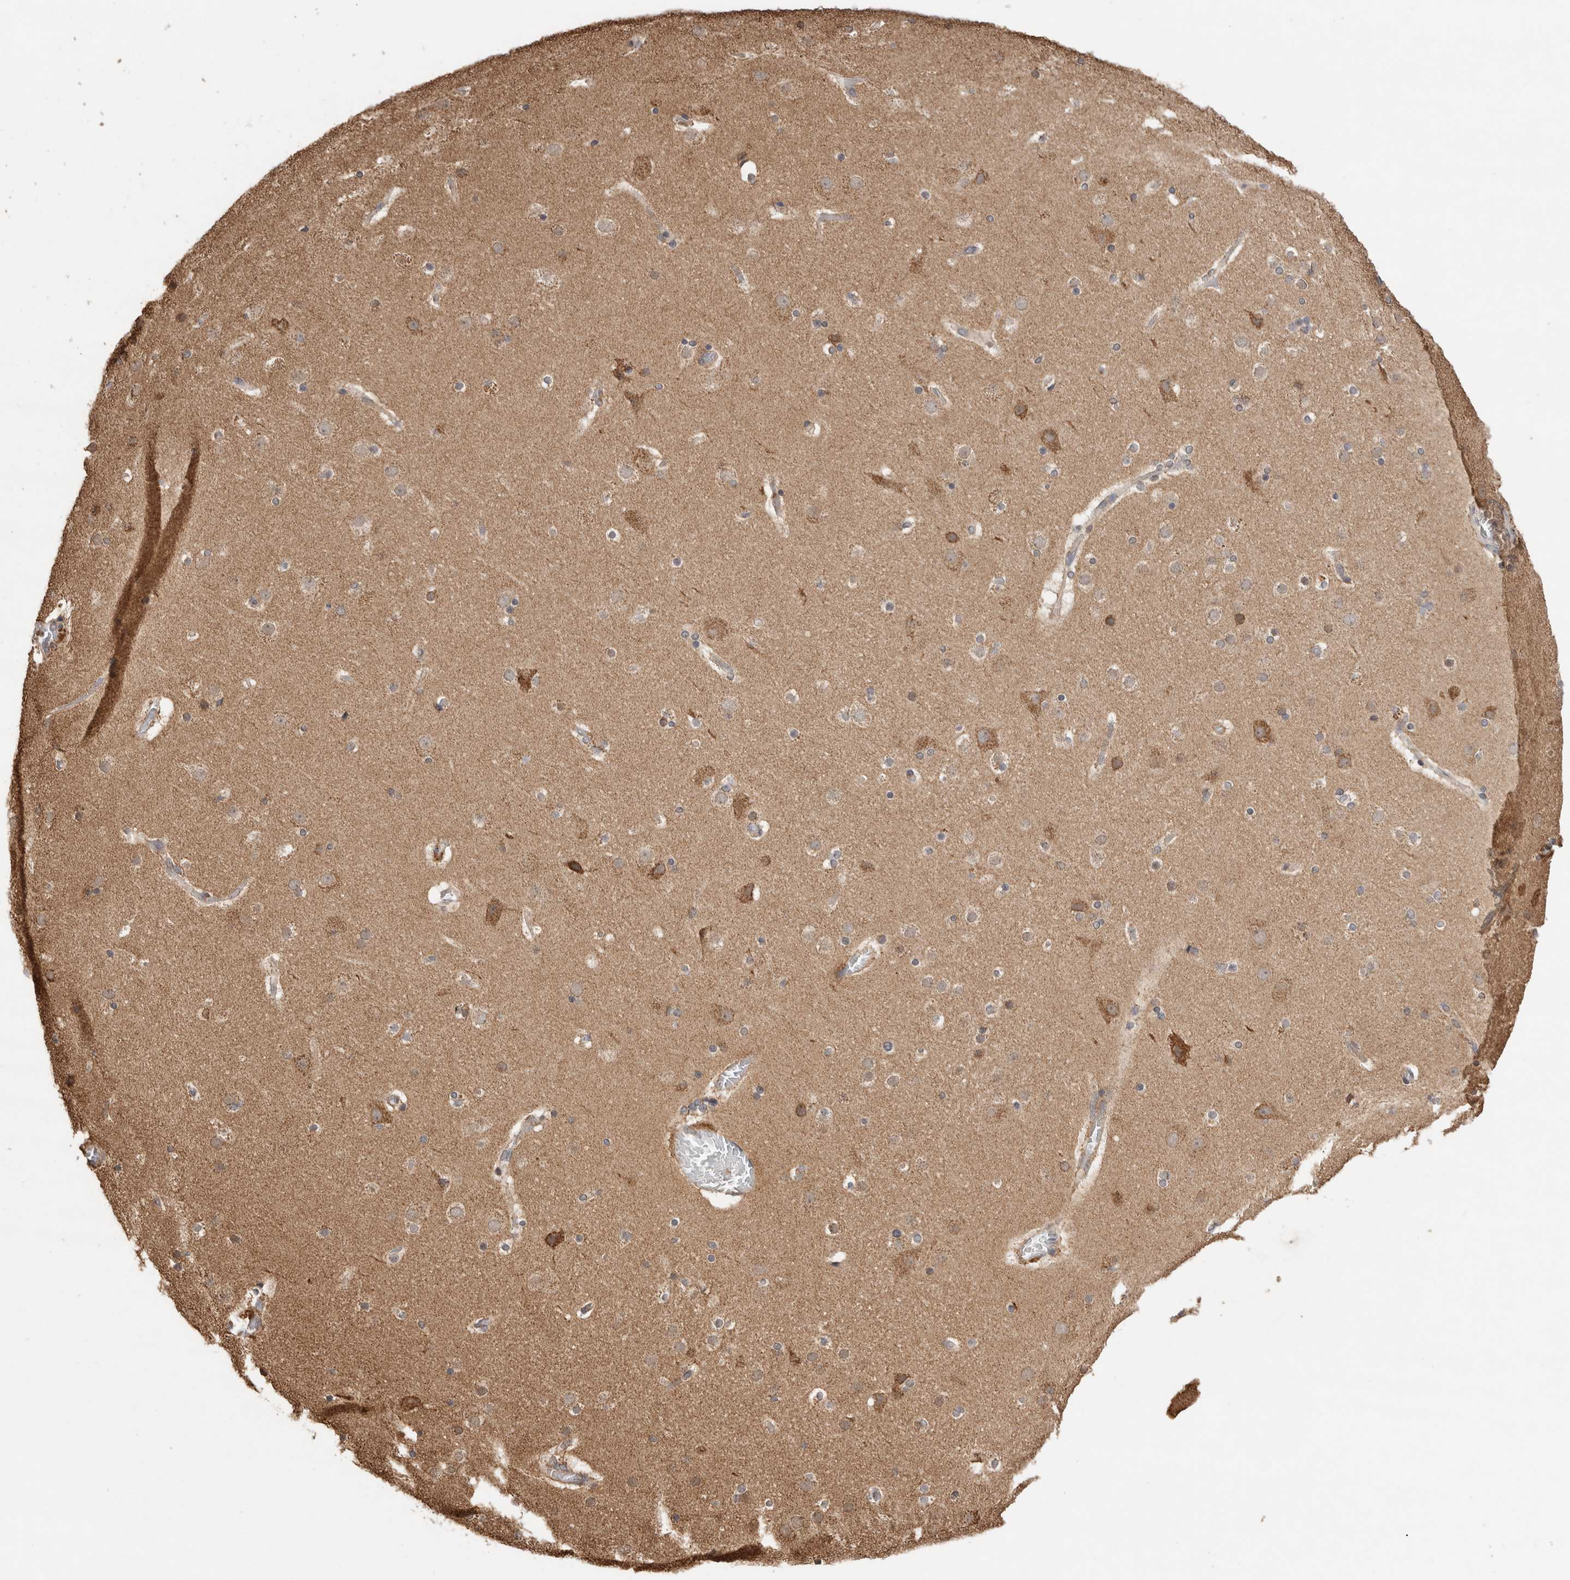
{"staining": {"intensity": "negative", "quantity": "none", "location": "none"}, "tissue": "cerebral cortex", "cell_type": "Endothelial cells", "image_type": "normal", "snomed": [{"axis": "morphology", "description": "Normal tissue, NOS"}, {"axis": "topography", "description": "Cerebral cortex"}], "caption": "Image shows no protein staining in endothelial cells of normal cerebral cortex. (DAB immunohistochemistry (IHC), high magnification).", "gene": "IMMP2L", "patient": {"sex": "male", "age": 57}}